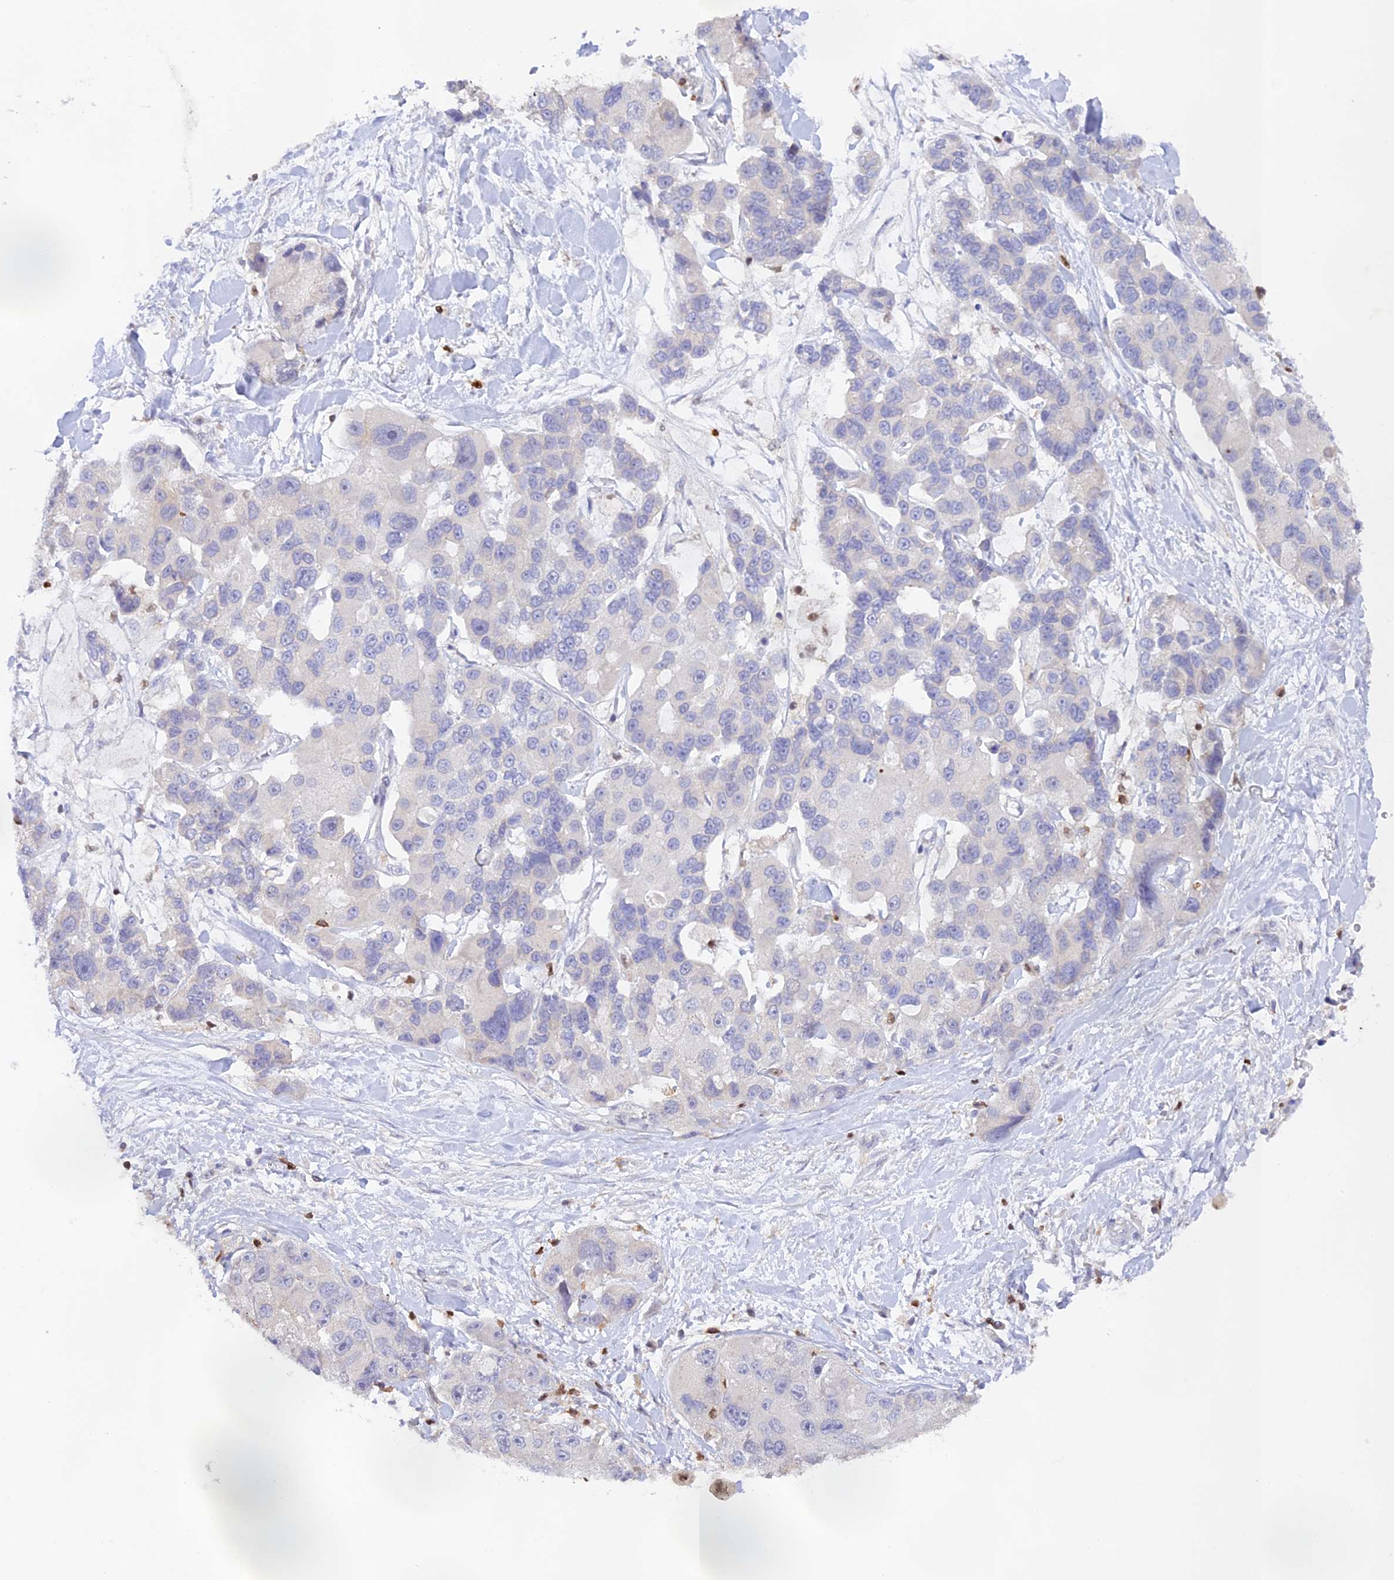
{"staining": {"intensity": "negative", "quantity": "none", "location": "none"}, "tissue": "lung cancer", "cell_type": "Tumor cells", "image_type": "cancer", "snomed": [{"axis": "morphology", "description": "Adenocarcinoma, NOS"}, {"axis": "topography", "description": "Lung"}], "caption": "High power microscopy photomicrograph of an IHC photomicrograph of lung cancer (adenocarcinoma), revealing no significant staining in tumor cells.", "gene": "DENND1C", "patient": {"sex": "female", "age": 54}}